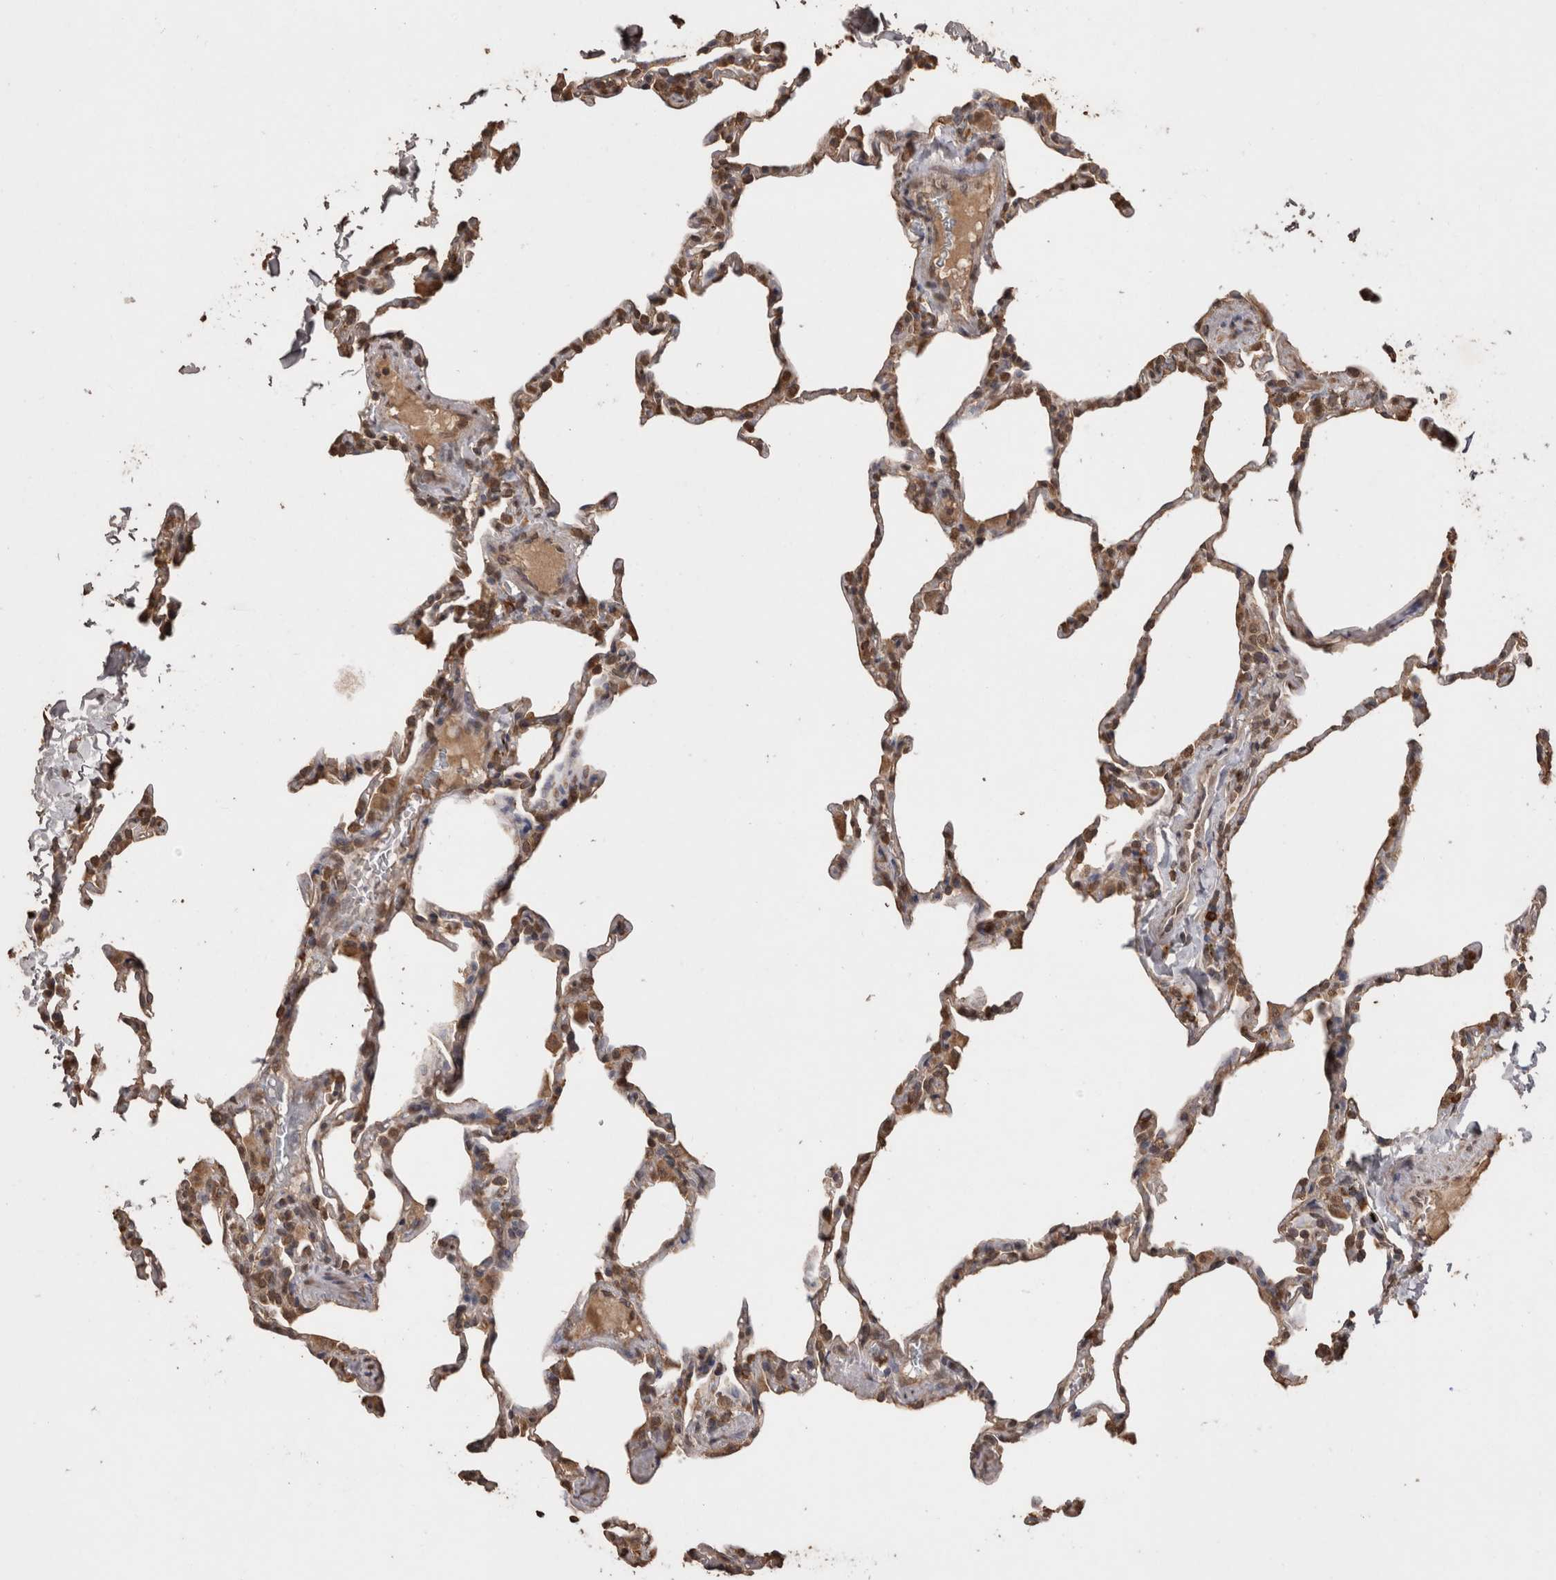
{"staining": {"intensity": "moderate", "quantity": "25%-75%", "location": "cytoplasmic/membranous"}, "tissue": "lung", "cell_type": "Alveolar cells", "image_type": "normal", "snomed": [{"axis": "morphology", "description": "Normal tissue, NOS"}, {"axis": "topography", "description": "Lung"}], "caption": "Immunohistochemistry (IHC) (DAB) staining of benign lung demonstrates moderate cytoplasmic/membranous protein staining in approximately 25%-75% of alveolar cells. The protein of interest is shown in brown color, while the nuclei are stained blue.", "gene": "SOCS5", "patient": {"sex": "male", "age": 20}}